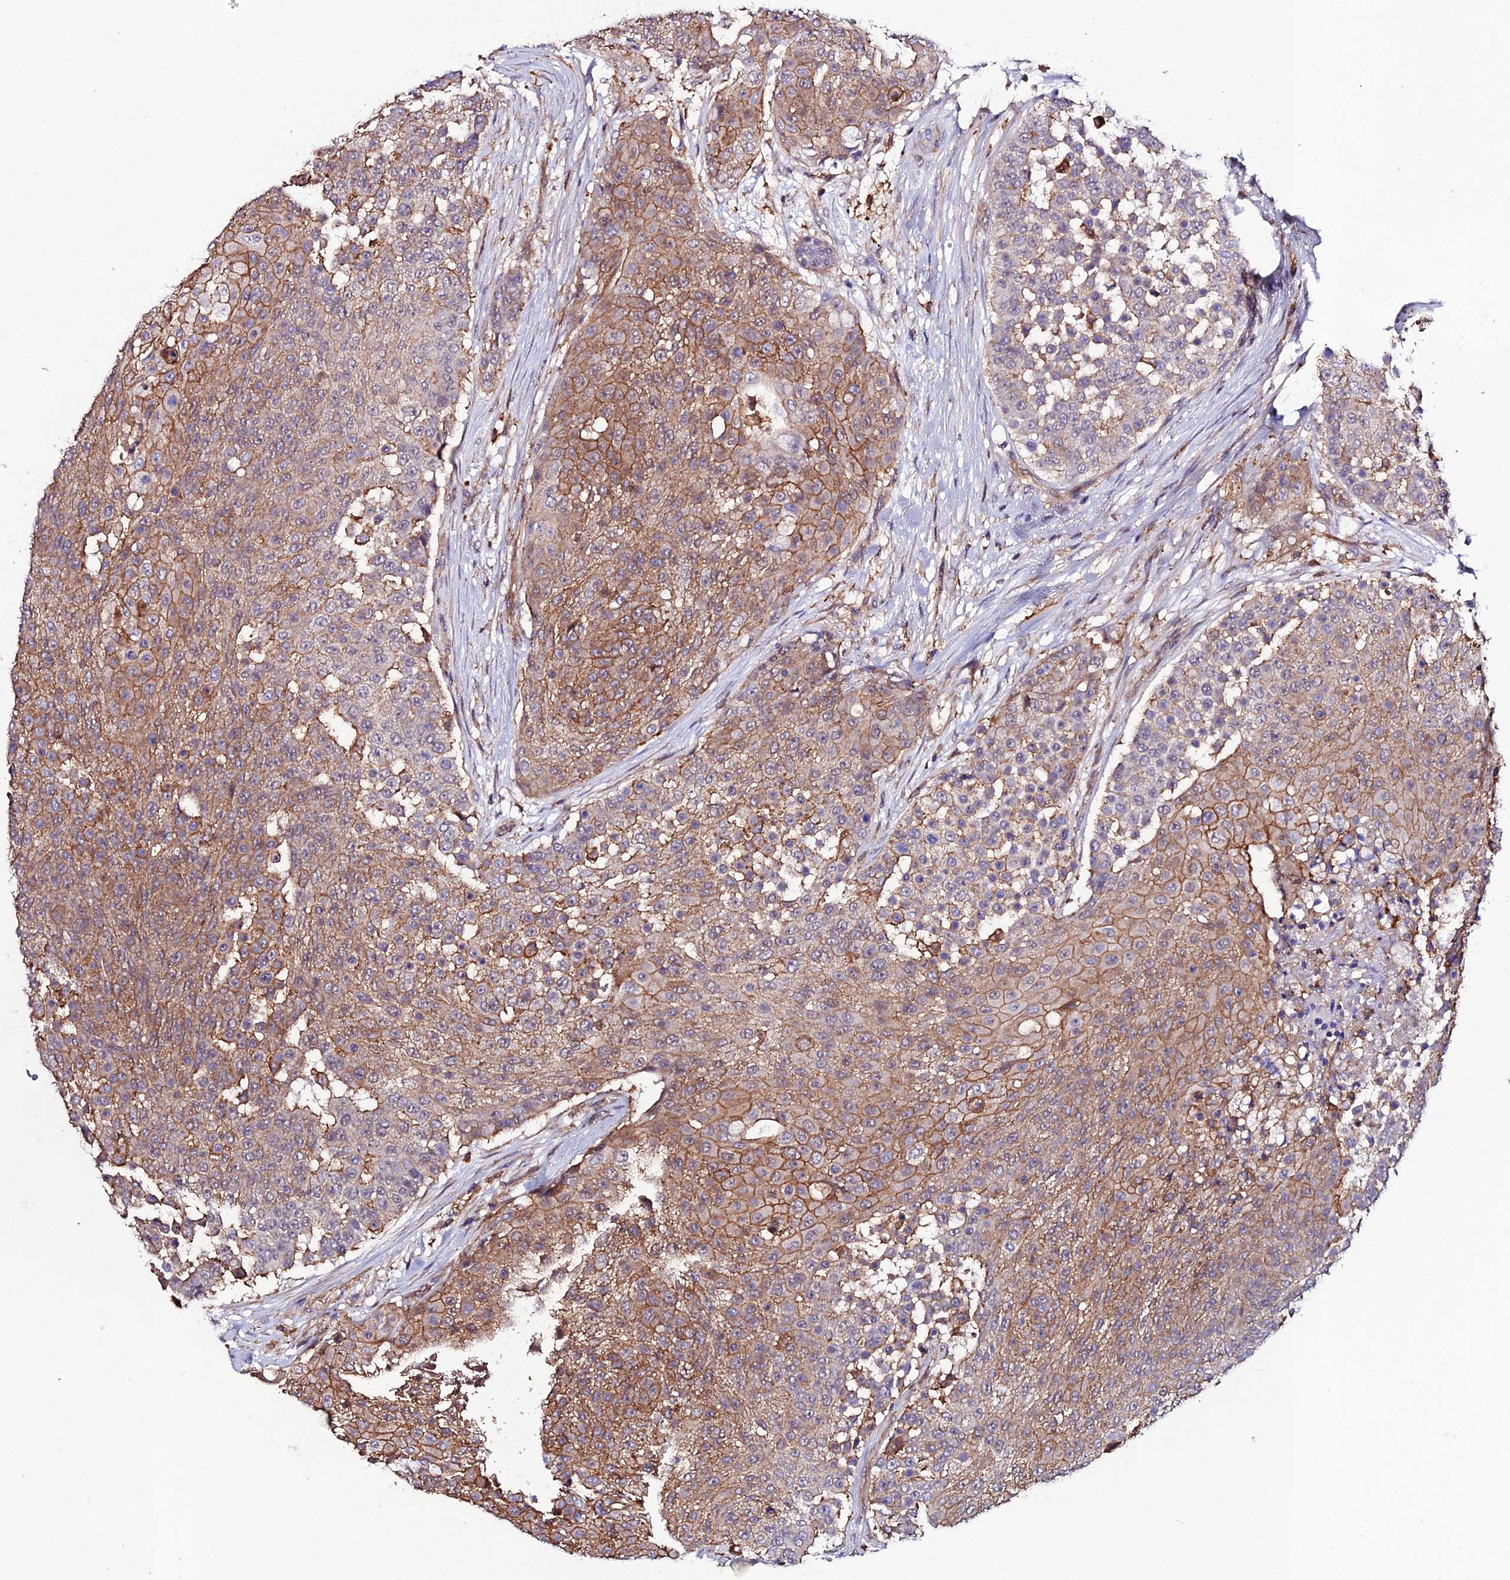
{"staining": {"intensity": "moderate", "quantity": ">75%", "location": "cytoplasmic/membranous"}, "tissue": "urothelial cancer", "cell_type": "Tumor cells", "image_type": "cancer", "snomed": [{"axis": "morphology", "description": "Urothelial carcinoma, High grade"}, {"axis": "topography", "description": "Urinary bladder"}], "caption": "There is medium levels of moderate cytoplasmic/membranous staining in tumor cells of urothelial cancer, as demonstrated by immunohistochemical staining (brown color).", "gene": "USP17L15", "patient": {"sex": "female", "age": 63}}